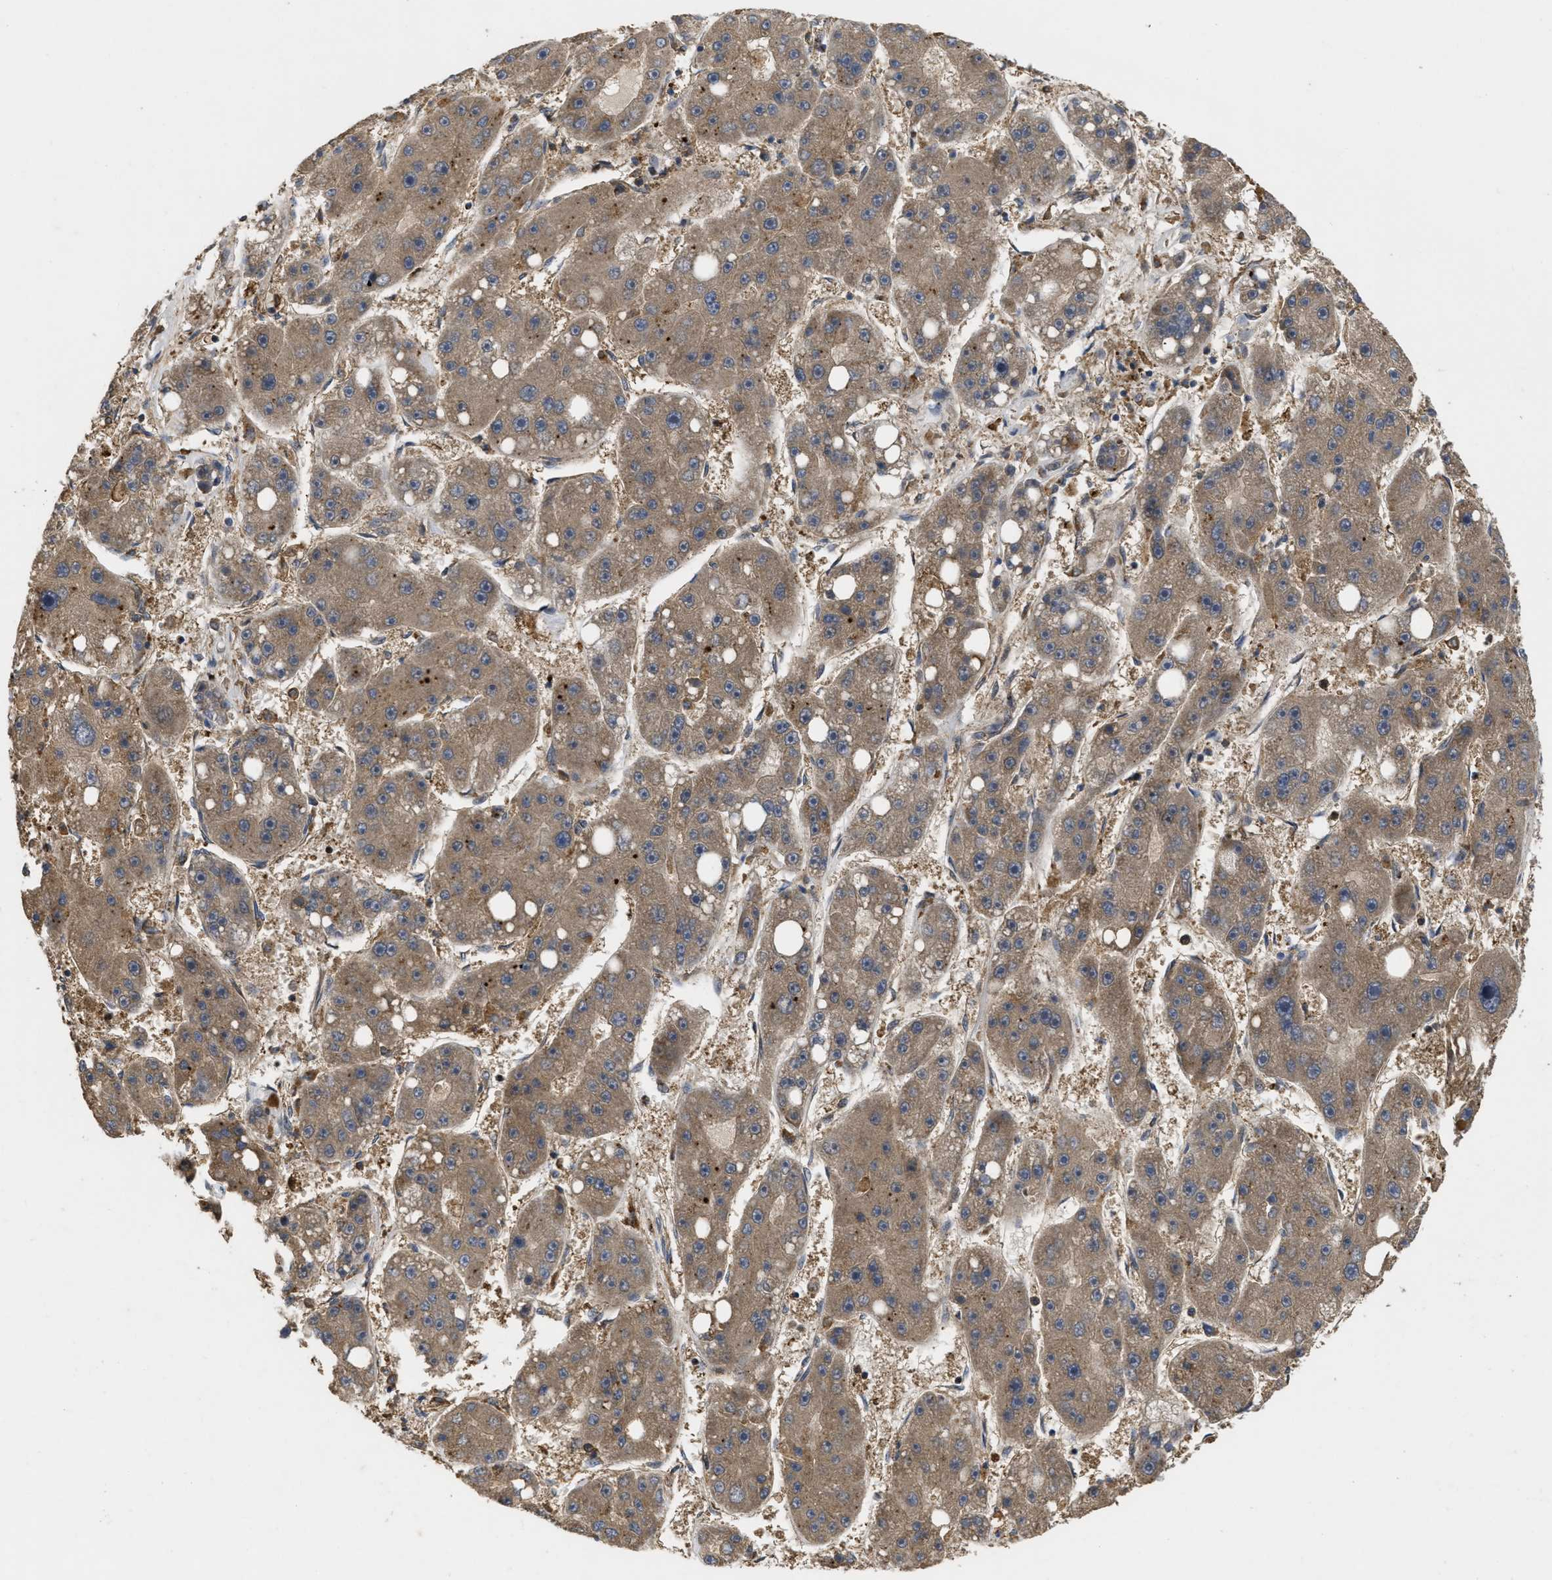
{"staining": {"intensity": "moderate", "quantity": ">75%", "location": "cytoplasmic/membranous"}, "tissue": "liver cancer", "cell_type": "Tumor cells", "image_type": "cancer", "snomed": [{"axis": "morphology", "description": "Carcinoma, Hepatocellular, NOS"}, {"axis": "topography", "description": "Liver"}], "caption": "Tumor cells display medium levels of moderate cytoplasmic/membranous expression in approximately >75% of cells in human hepatocellular carcinoma (liver).", "gene": "CBR3", "patient": {"sex": "female", "age": 61}}